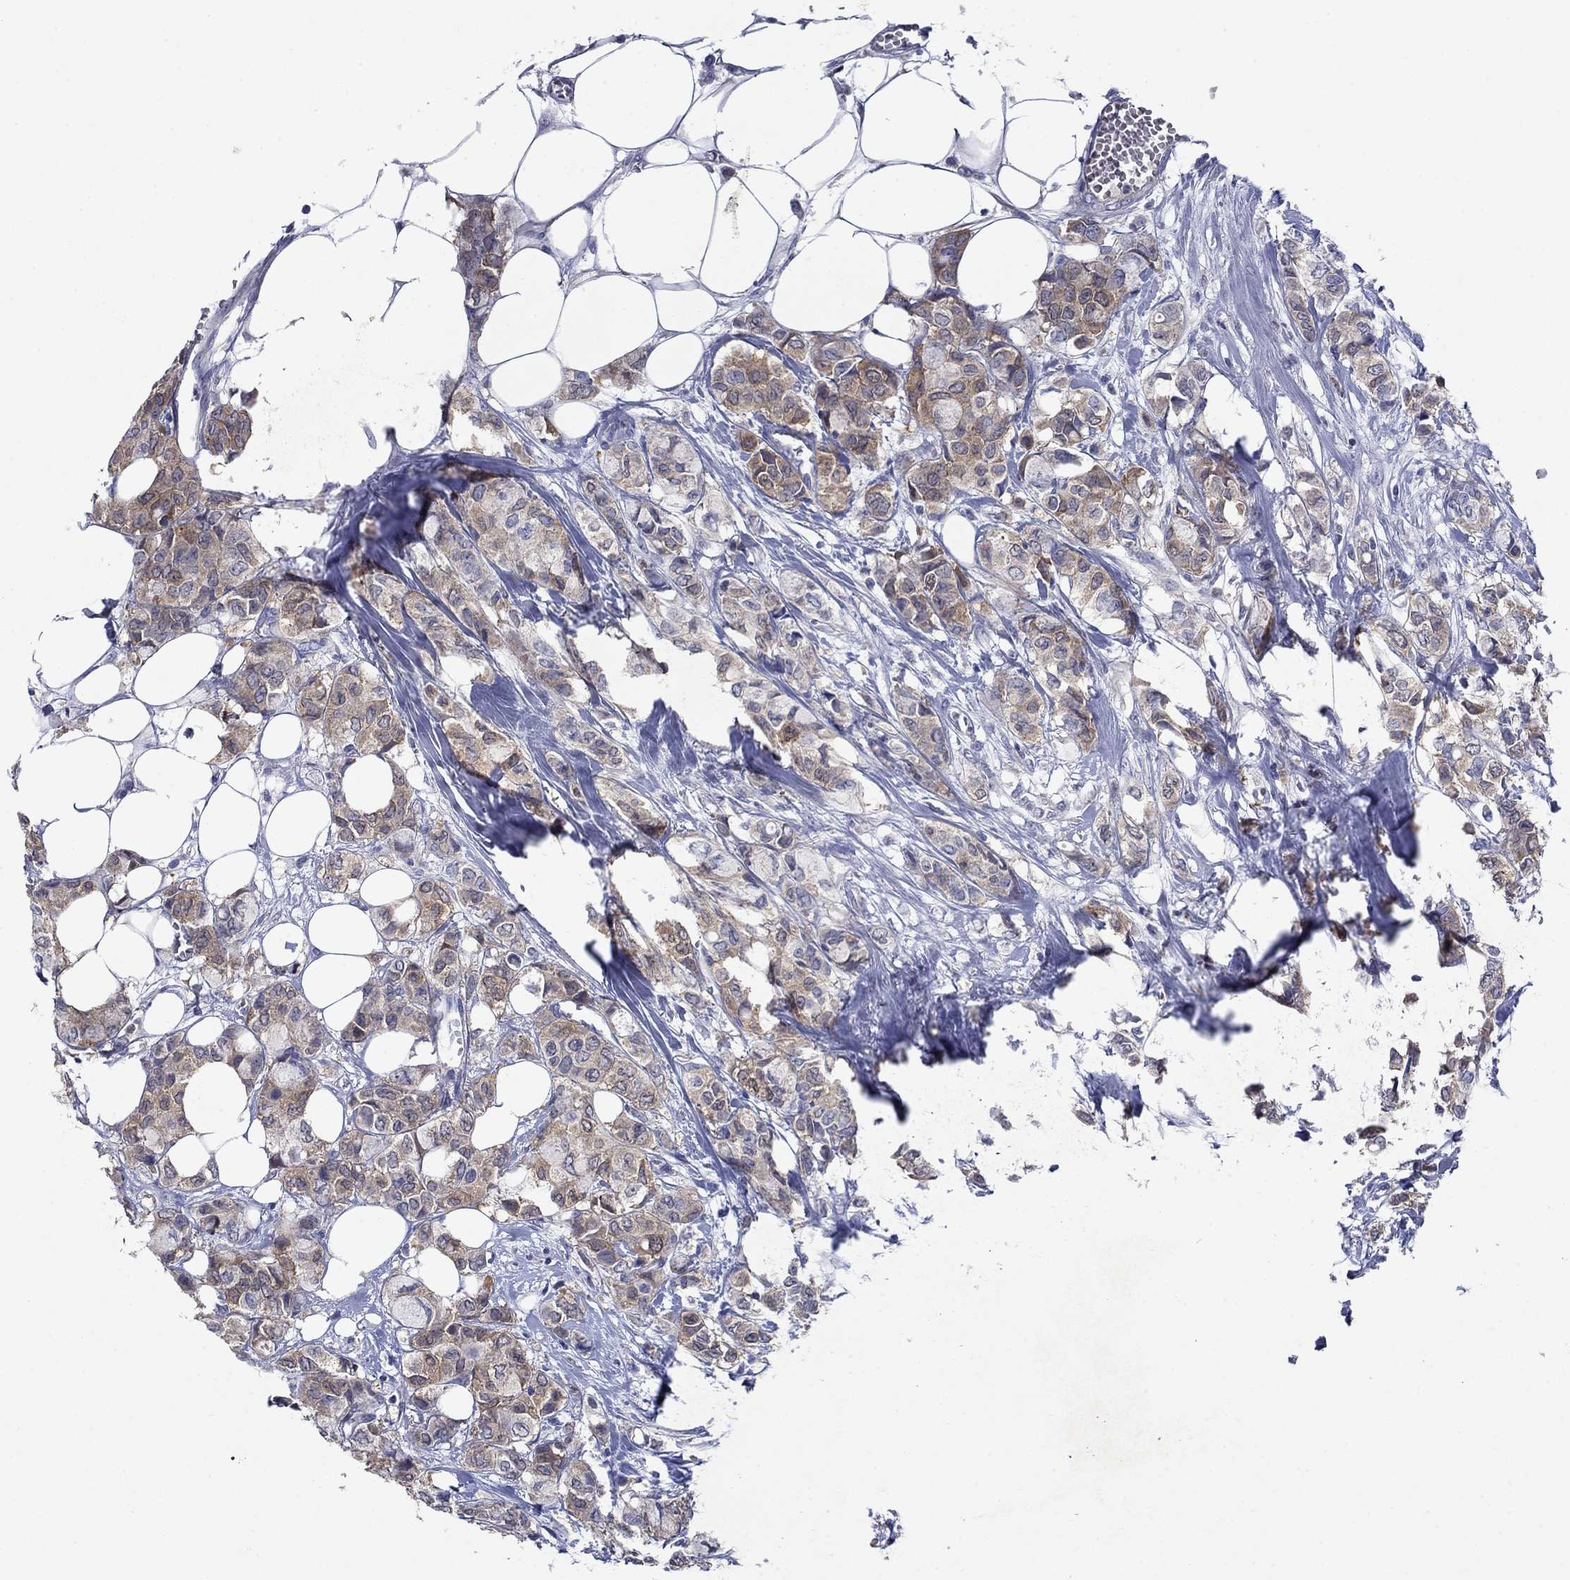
{"staining": {"intensity": "weak", "quantity": ">75%", "location": "cytoplasmic/membranous"}, "tissue": "breast cancer", "cell_type": "Tumor cells", "image_type": "cancer", "snomed": [{"axis": "morphology", "description": "Duct carcinoma"}, {"axis": "topography", "description": "Breast"}], "caption": "Infiltrating ductal carcinoma (breast) tissue demonstrates weak cytoplasmic/membranous staining in approximately >75% of tumor cells (Brightfield microscopy of DAB IHC at high magnification).", "gene": "SULT2B1", "patient": {"sex": "female", "age": 85}}